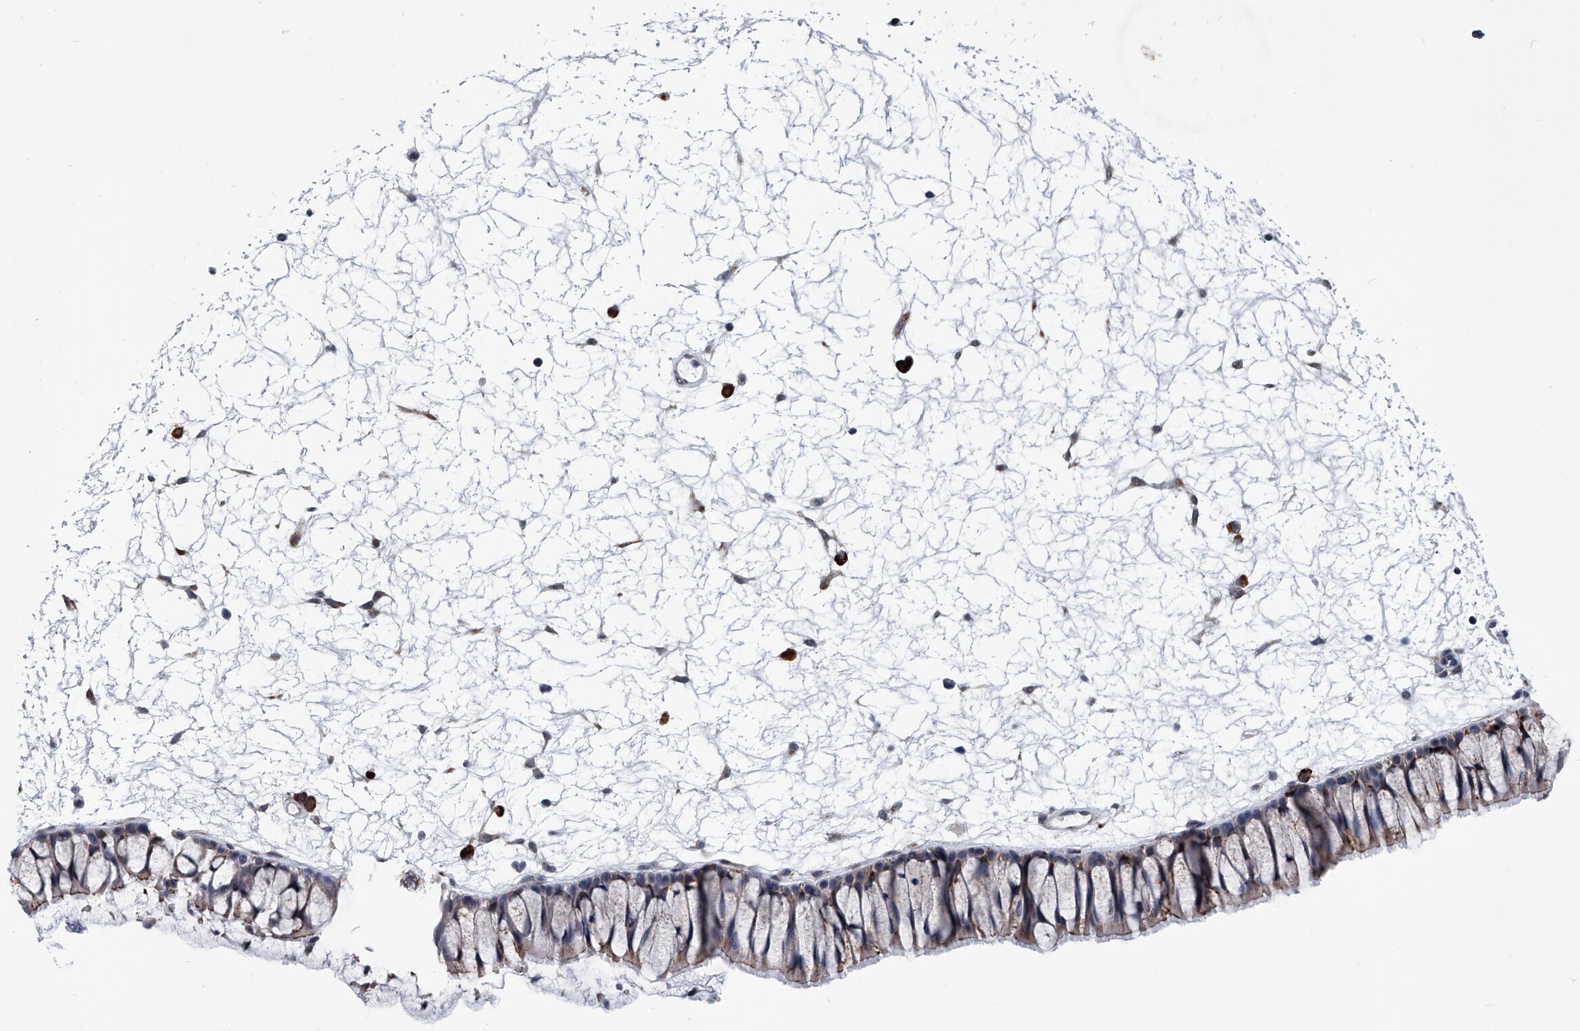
{"staining": {"intensity": "strong", "quantity": "<25%", "location": "cytoplasmic/membranous"}, "tissue": "nasopharynx", "cell_type": "Respiratory epithelial cells", "image_type": "normal", "snomed": [{"axis": "morphology", "description": "Normal tissue, NOS"}, {"axis": "topography", "description": "Nasopharynx"}], "caption": "IHC histopathology image of unremarkable nasopharynx stained for a protein (brown), which shows medium levels of strong cytoplasmic/membranous positivity in approximately <25% of respiratory epithelial cells.", "gene": "PPP2R5D", "patient": {"sex": "male", "age": 64}}